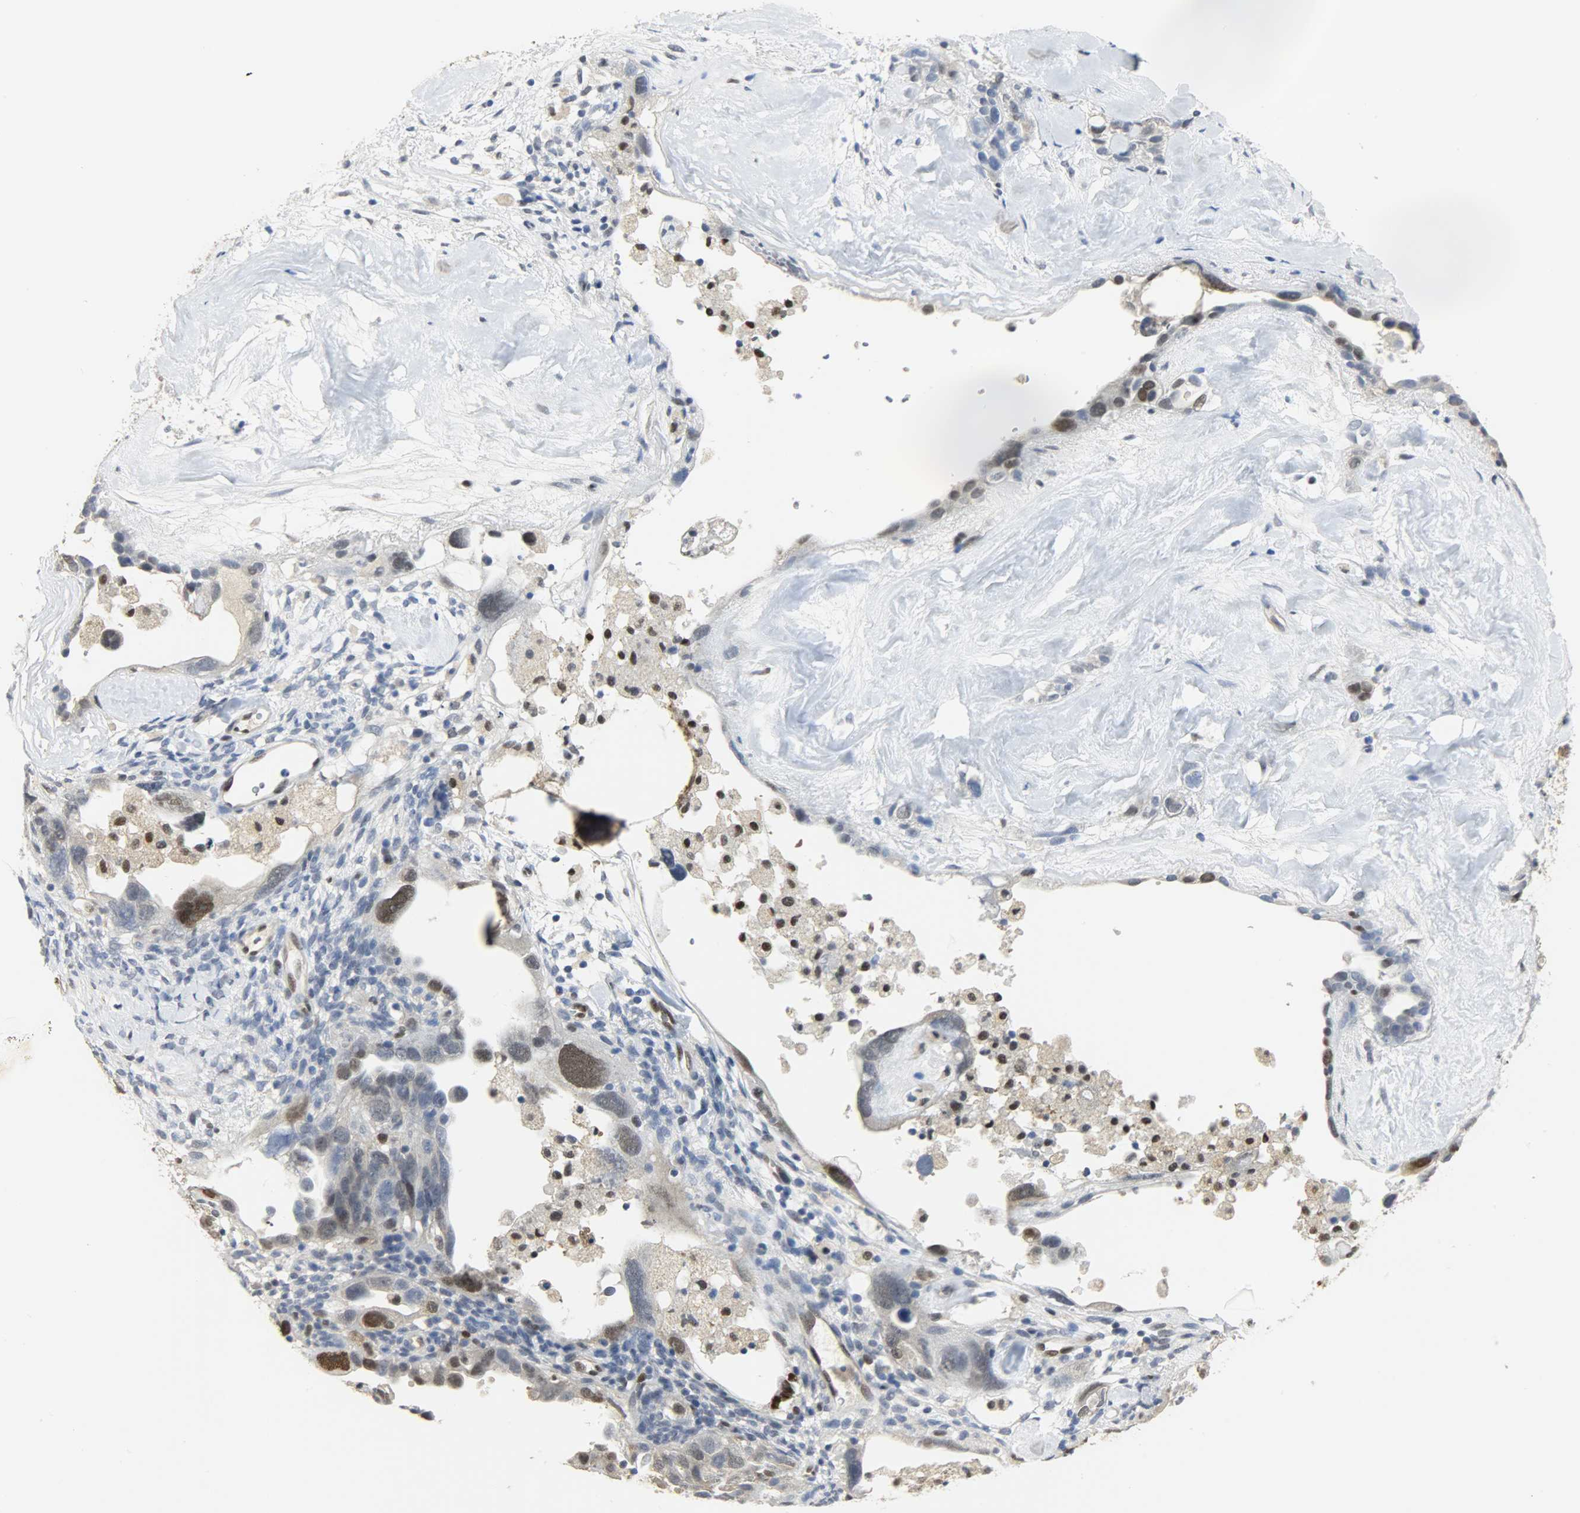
{"staining": {"intensity": "moderate", "quantity": "<25%", "location": "nuclear"}, "tissue": "ovarian cancer", "cell_type": "Tumor cells", "image_type": "cancer", "snomed": [{"axis": "morphology", "description": "Cystadenocarcinoma, serous, NOS"}, {"axis": "topography", "description": "Ovary"}], "caption": "A brown stain shows moderate nuclear staining of a protein in ovarian cancer tumor cells. The staining was performed using DAB (3,3'-diaminobenzidine), with brown indicating positive protein expression. Nuclei are stained blue with hematoxylin.", "gene": "NPEPL1", "patient": {"sex": "female", "age": 66}}